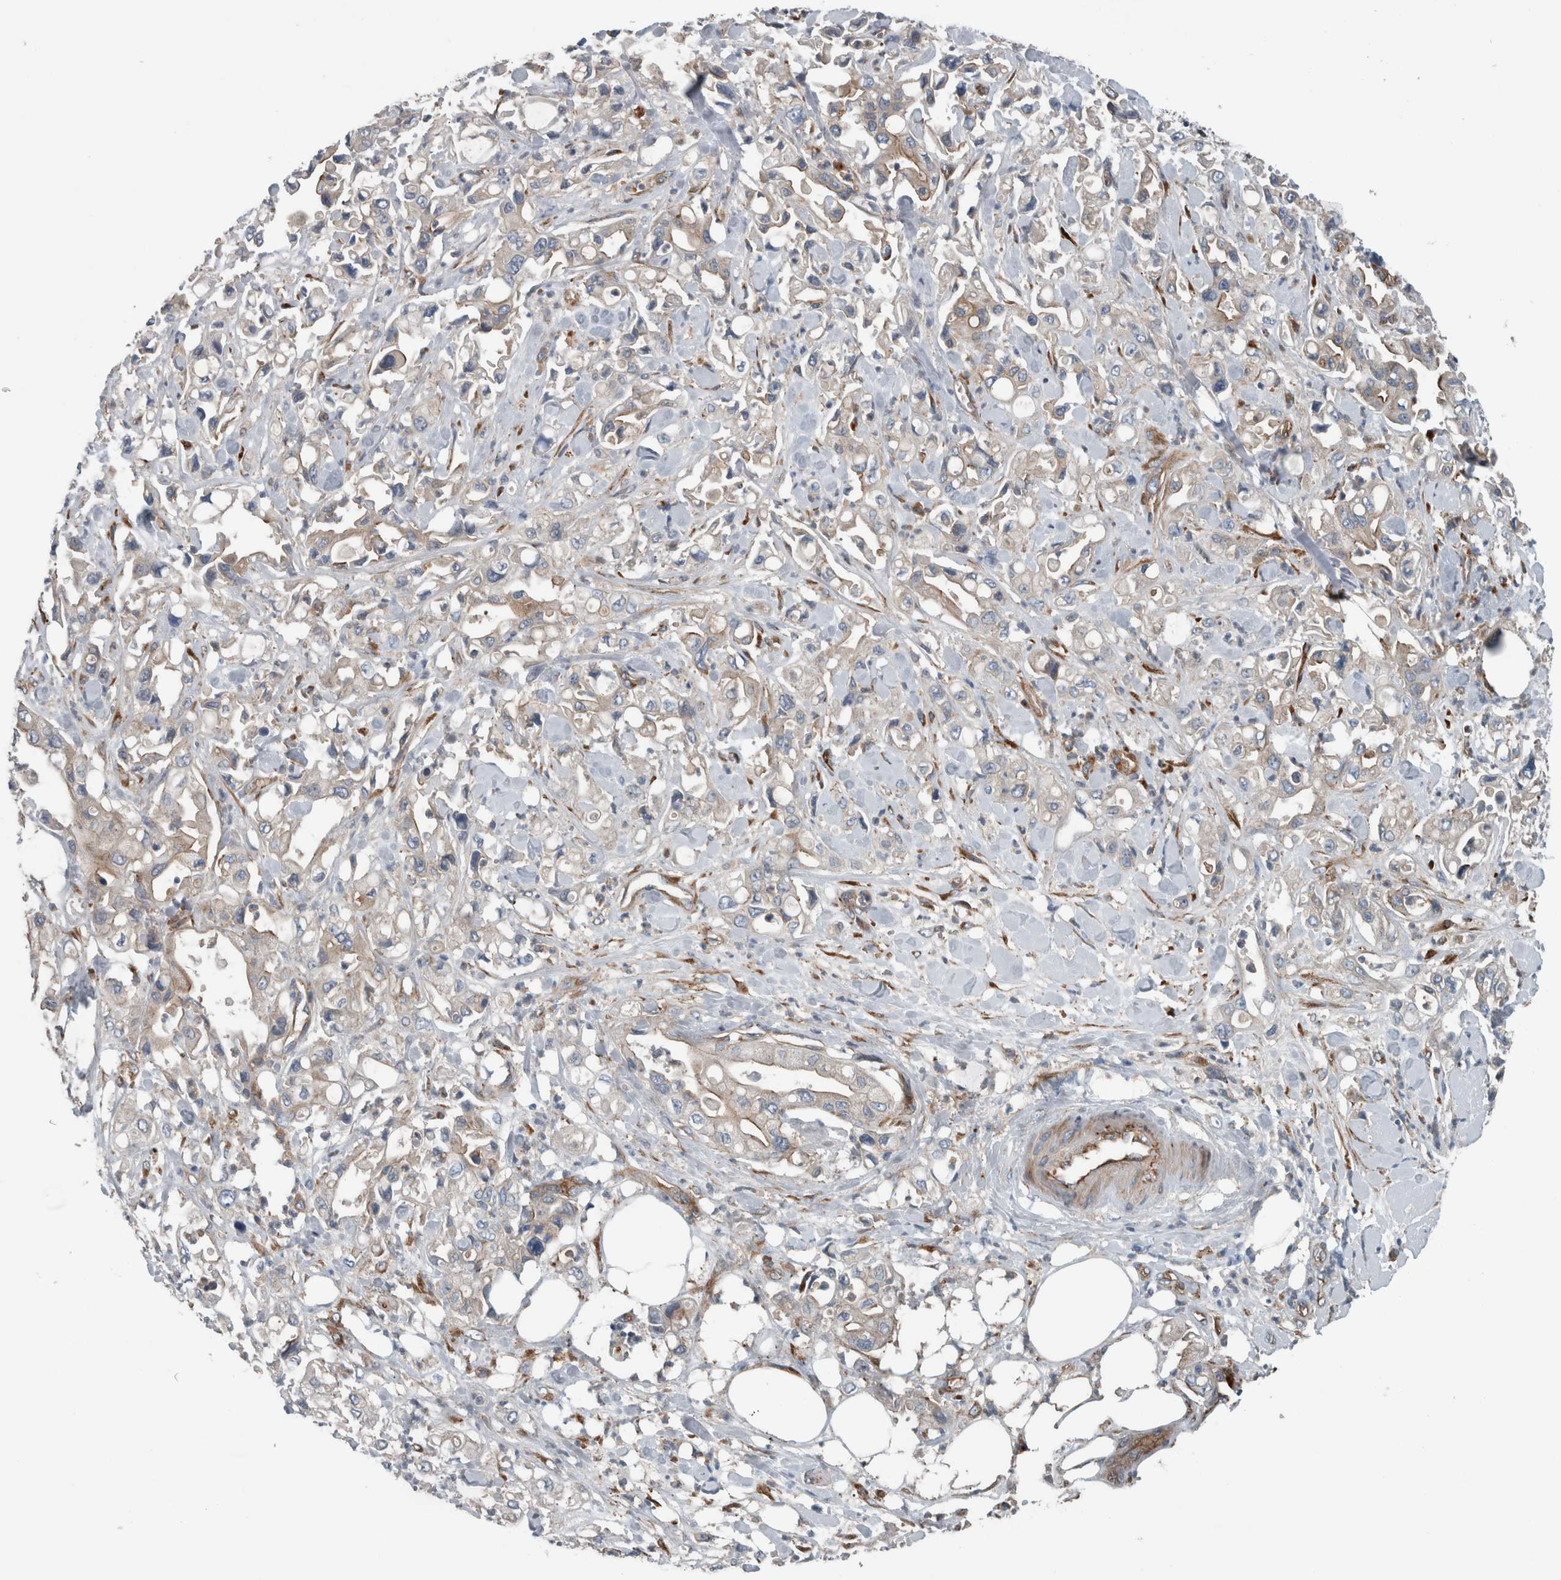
{"staining": {"intensity": "weak", "quantity": ">75%", "location": "cytoplasmic/membranous"}, "tissue": "pancreatic cancer", "cell_type": "Tumor cells", "image_type": "cancer", "snomed": [{"axis": "morphology", "description": "Adenocarcinoma, NOS"}, {"axis": "topography", "description": "Pancreas"}], "caption": "Immunohistochemical staining of human pancreatic adenocarcinoma demonstrates low levels of weak cytoplasmic/membranous protein positivity in about >75% of tumor cells.", "gene": "GLT8D2", "patient": {"sex": "male", "age": 70}}